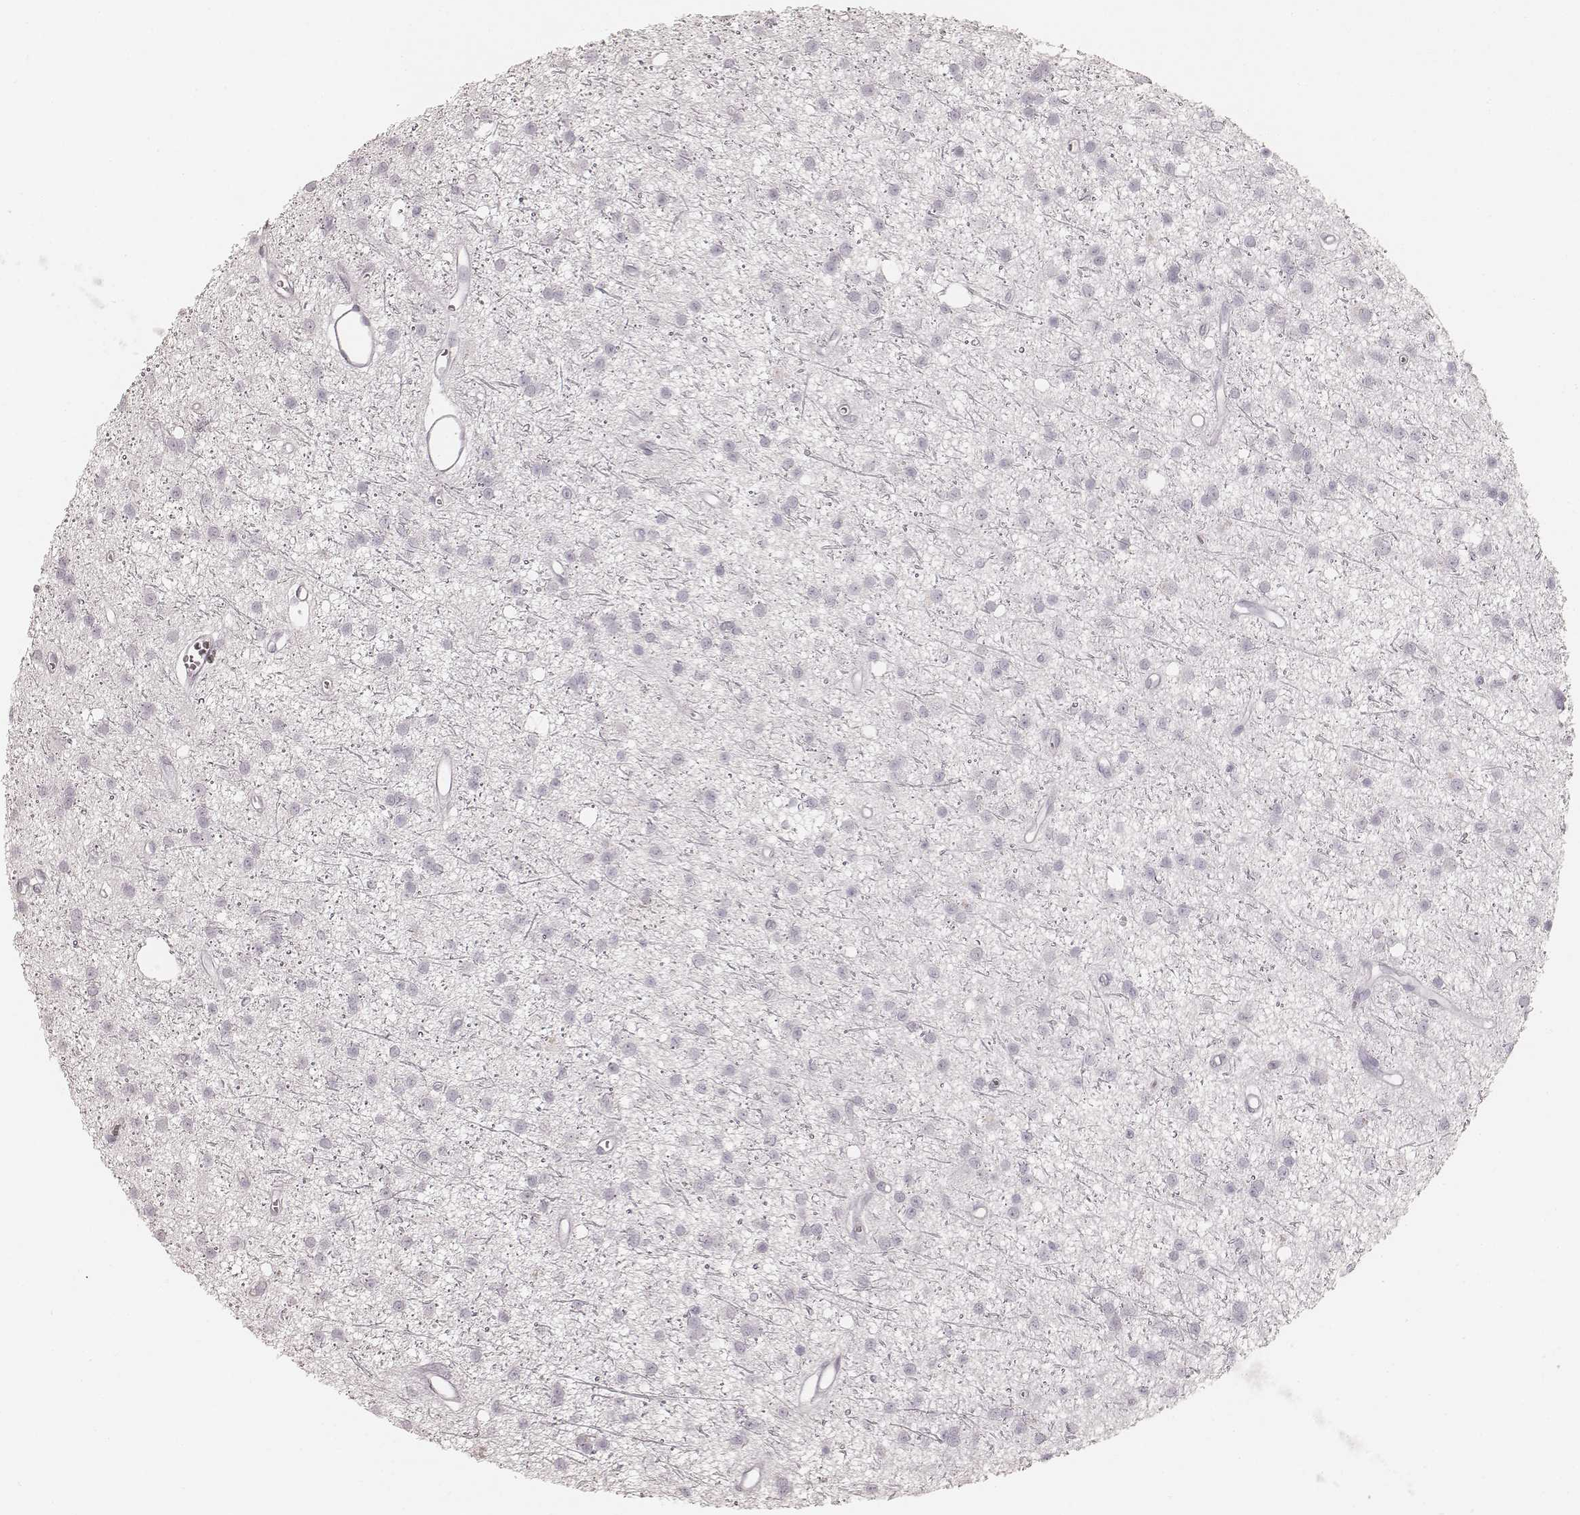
{"staining": {"intensity": "negative", "quantity": "none", "location": "none"}, "tissue": "glioma", "cell_type": "Tumor cells", "image_type": "cancer", "snomed": [{"axis": "morphology", "description": "Glioma, malignant, Low grade"}, {"axis": "topography", "description": "Brain"}], "caption": "There is no significant positivity in tumor cells of malignant low-grade glioma. The staining was performed using DAB (3,3'-diaminobenzidine) to visualize the protein expression in brown, while the nuclei were stained in blue with hematoxylin (Magnification: 20x).", "gene": "KRT31", "patient": {"sex": "male", "age": 27}}